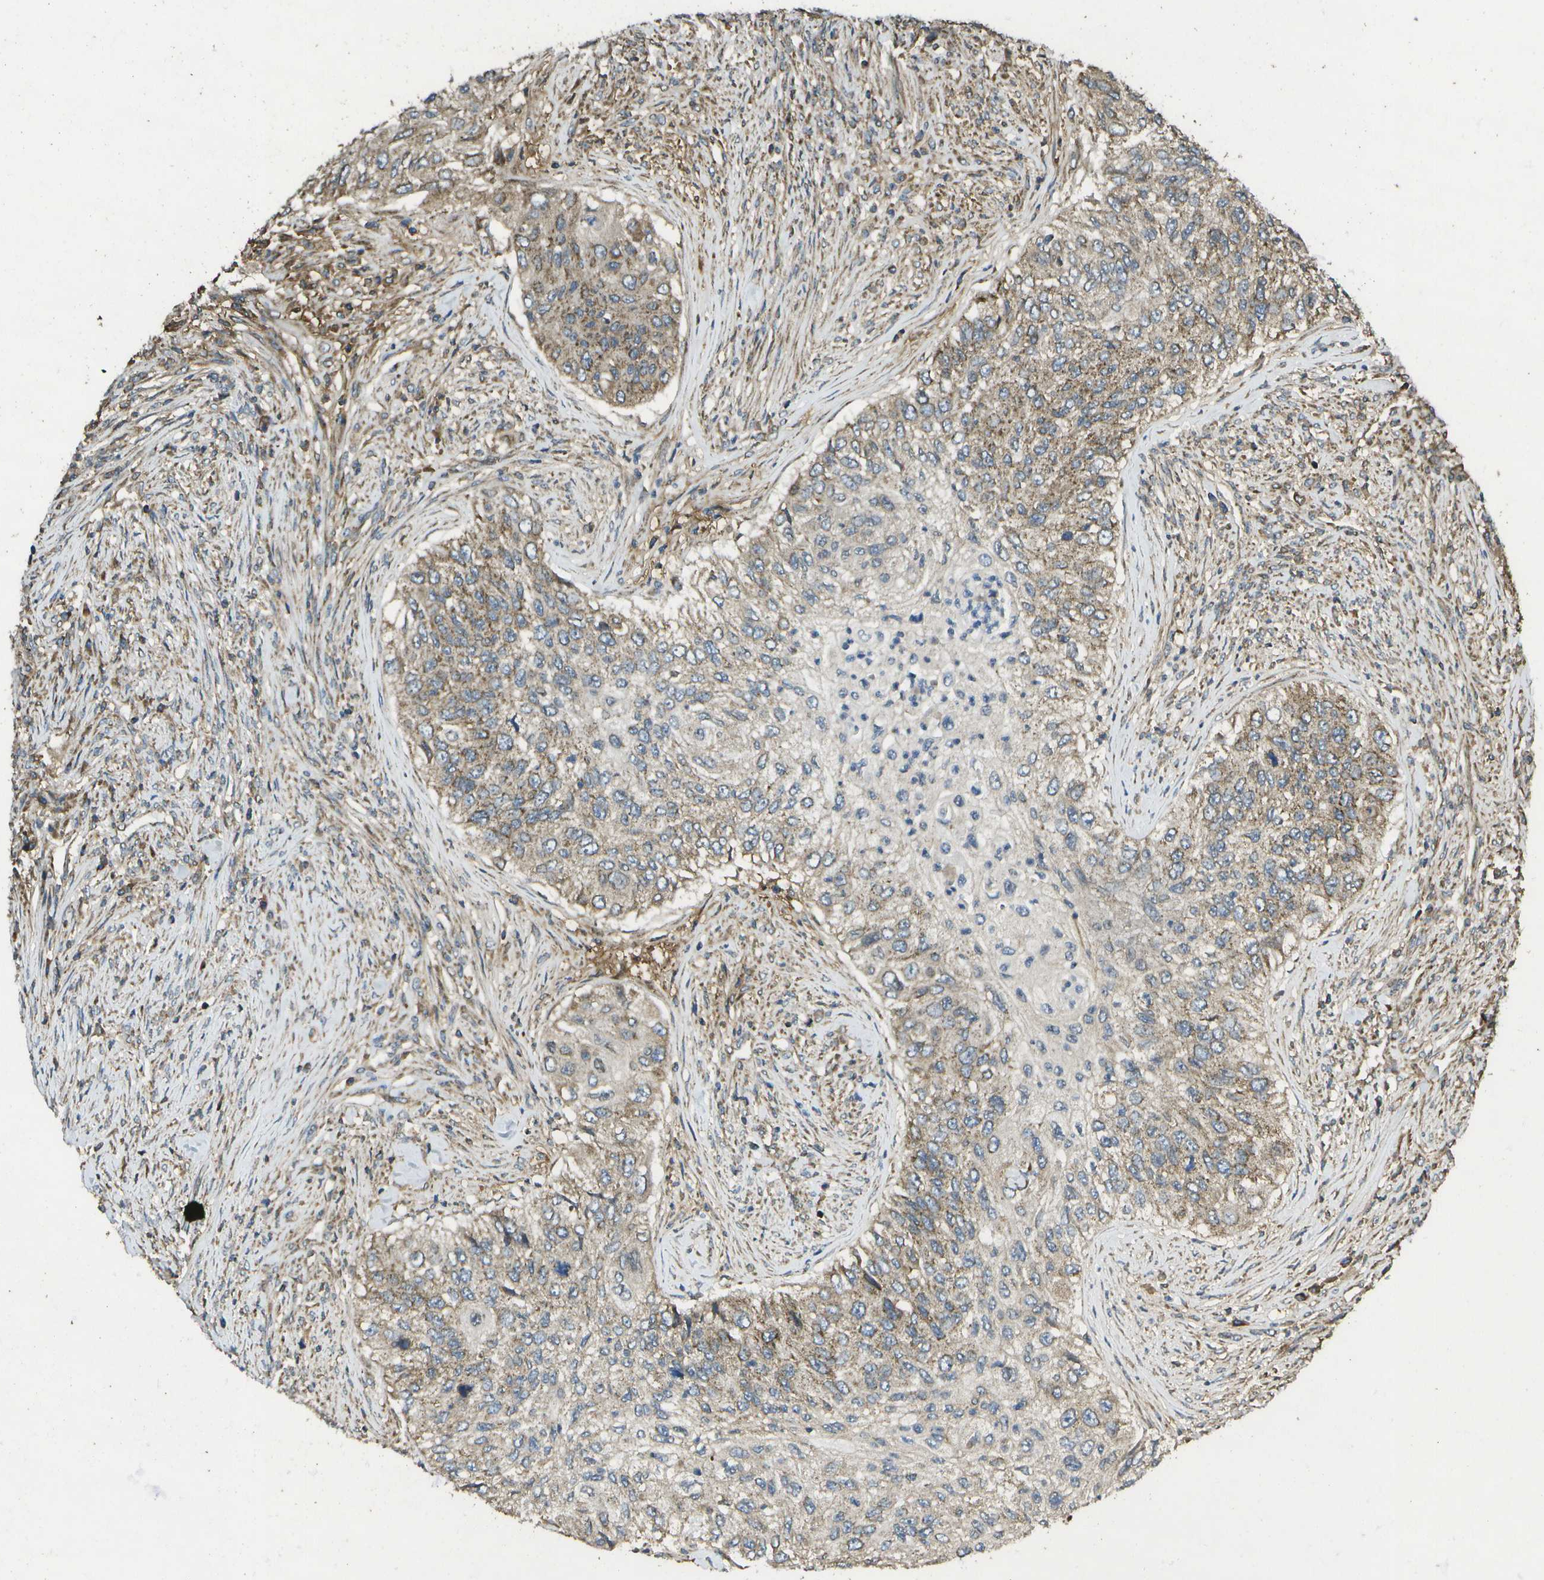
{"staining": {"intensity": "moderate", "quantity": "25%-75%", "location": "cytoplasmic/membranous"}, "tissue": "urothelial cancer", "cell_type": "Tumor cells", "image_type": "cancer", "snomed": [{"axis": "morphology", "description": "Urothelial carcinoma, High grade"}, {"axis": "topography", "description": "Urinary bladder"}], "caption": "Urothelial carcinoma (high-grade) stained for a protein reveals moderate cytoplasmic/membranous positivity in tumor cells. (brown staining indicates protein expression, while blue staining denotes nuclei).", "gene": "HFE", "patient": {"sex": "female", "age": 60}}